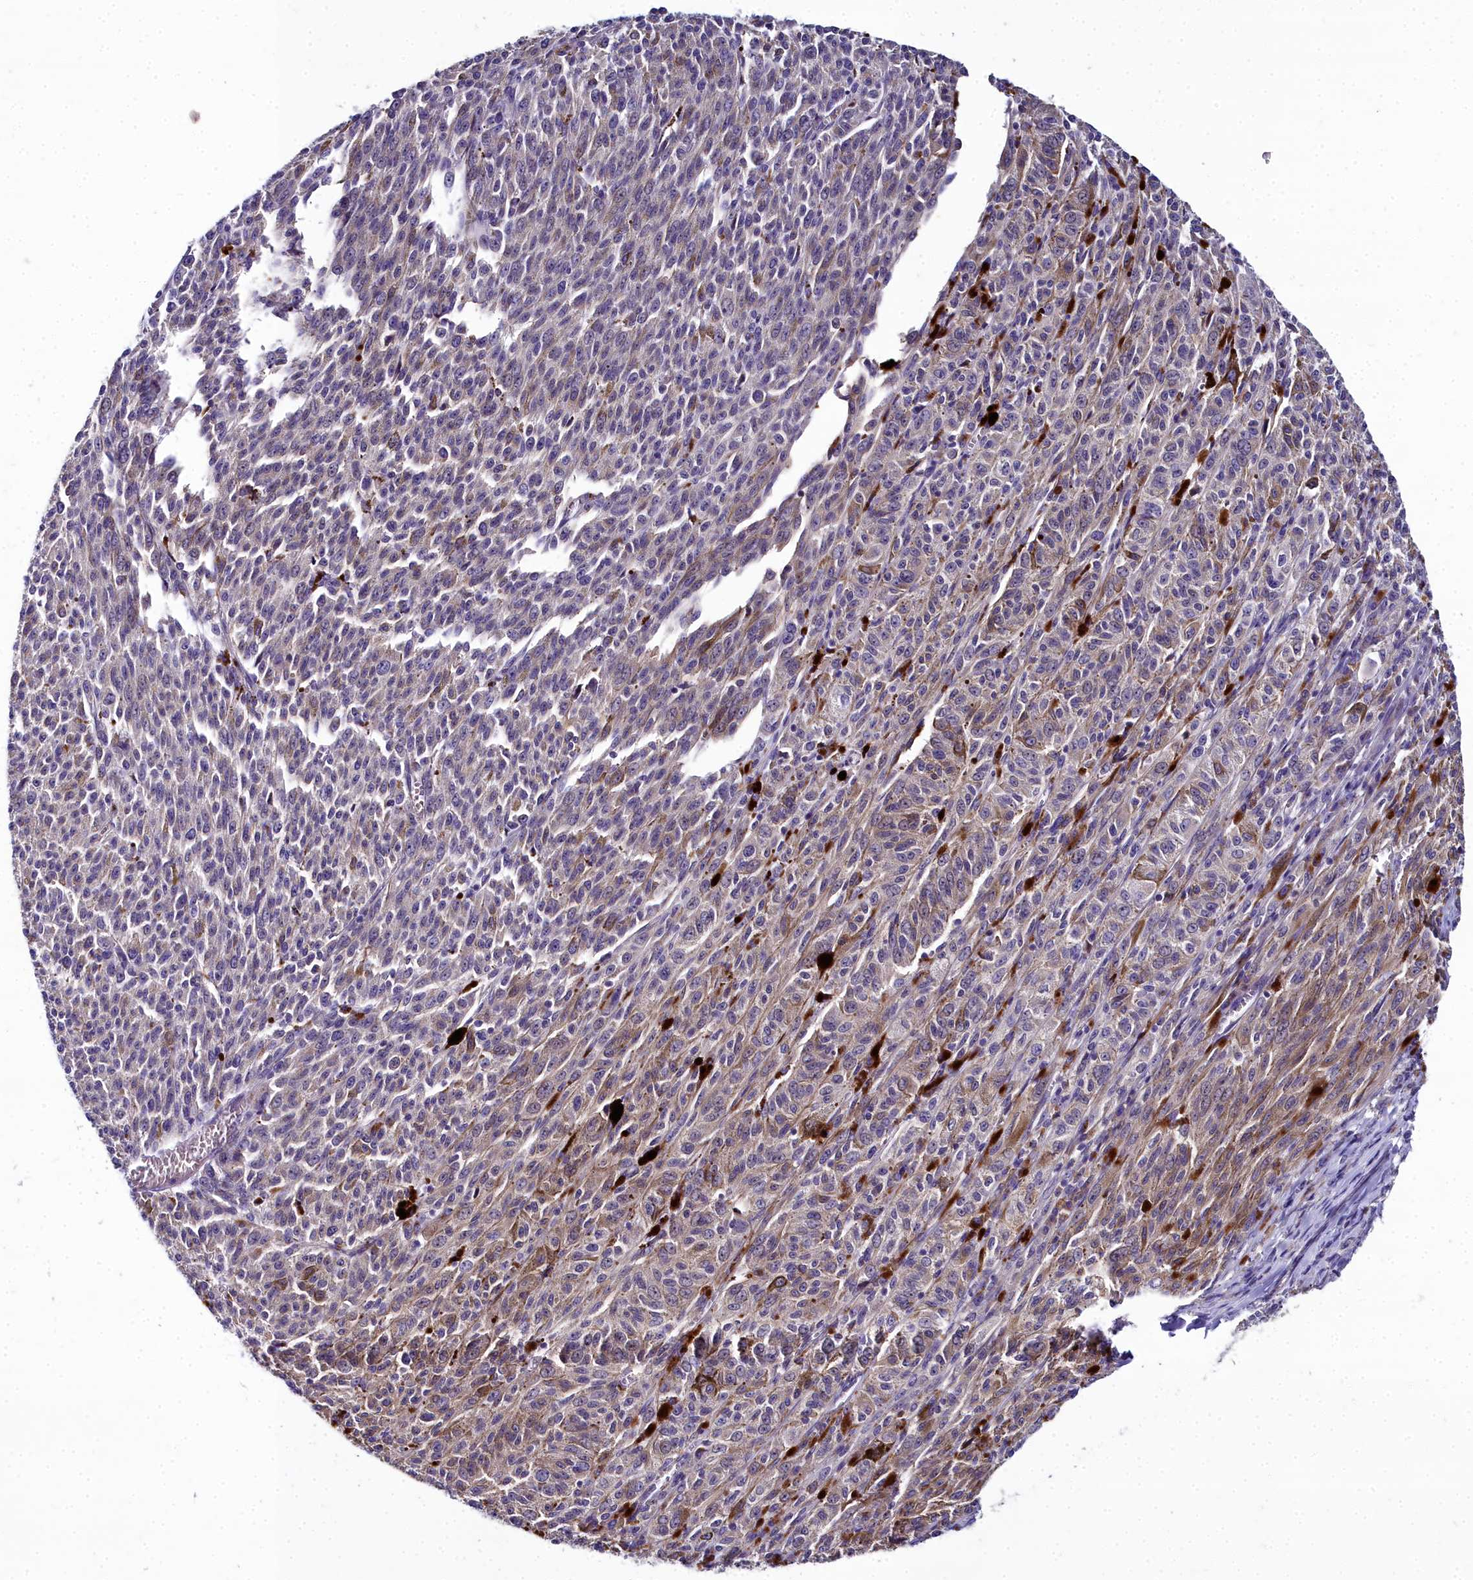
{"staining": {"intensity": "negative", "quantity": "none", "location": "none"}, "tissue": "melanoma", "cell_type": "Tumor cells", "image_type": "cancer", "snomed": [{"axis": "morphology", "description": "Malignant melanoma, NOS"}, {"axis": "topography", "description": "Skin"}], "caption": "The histopathology image reveals no significant positivity in tumor cells of melanoma.", "gene": "NT5M", "patient": {"sex": "female", "age": 52}}